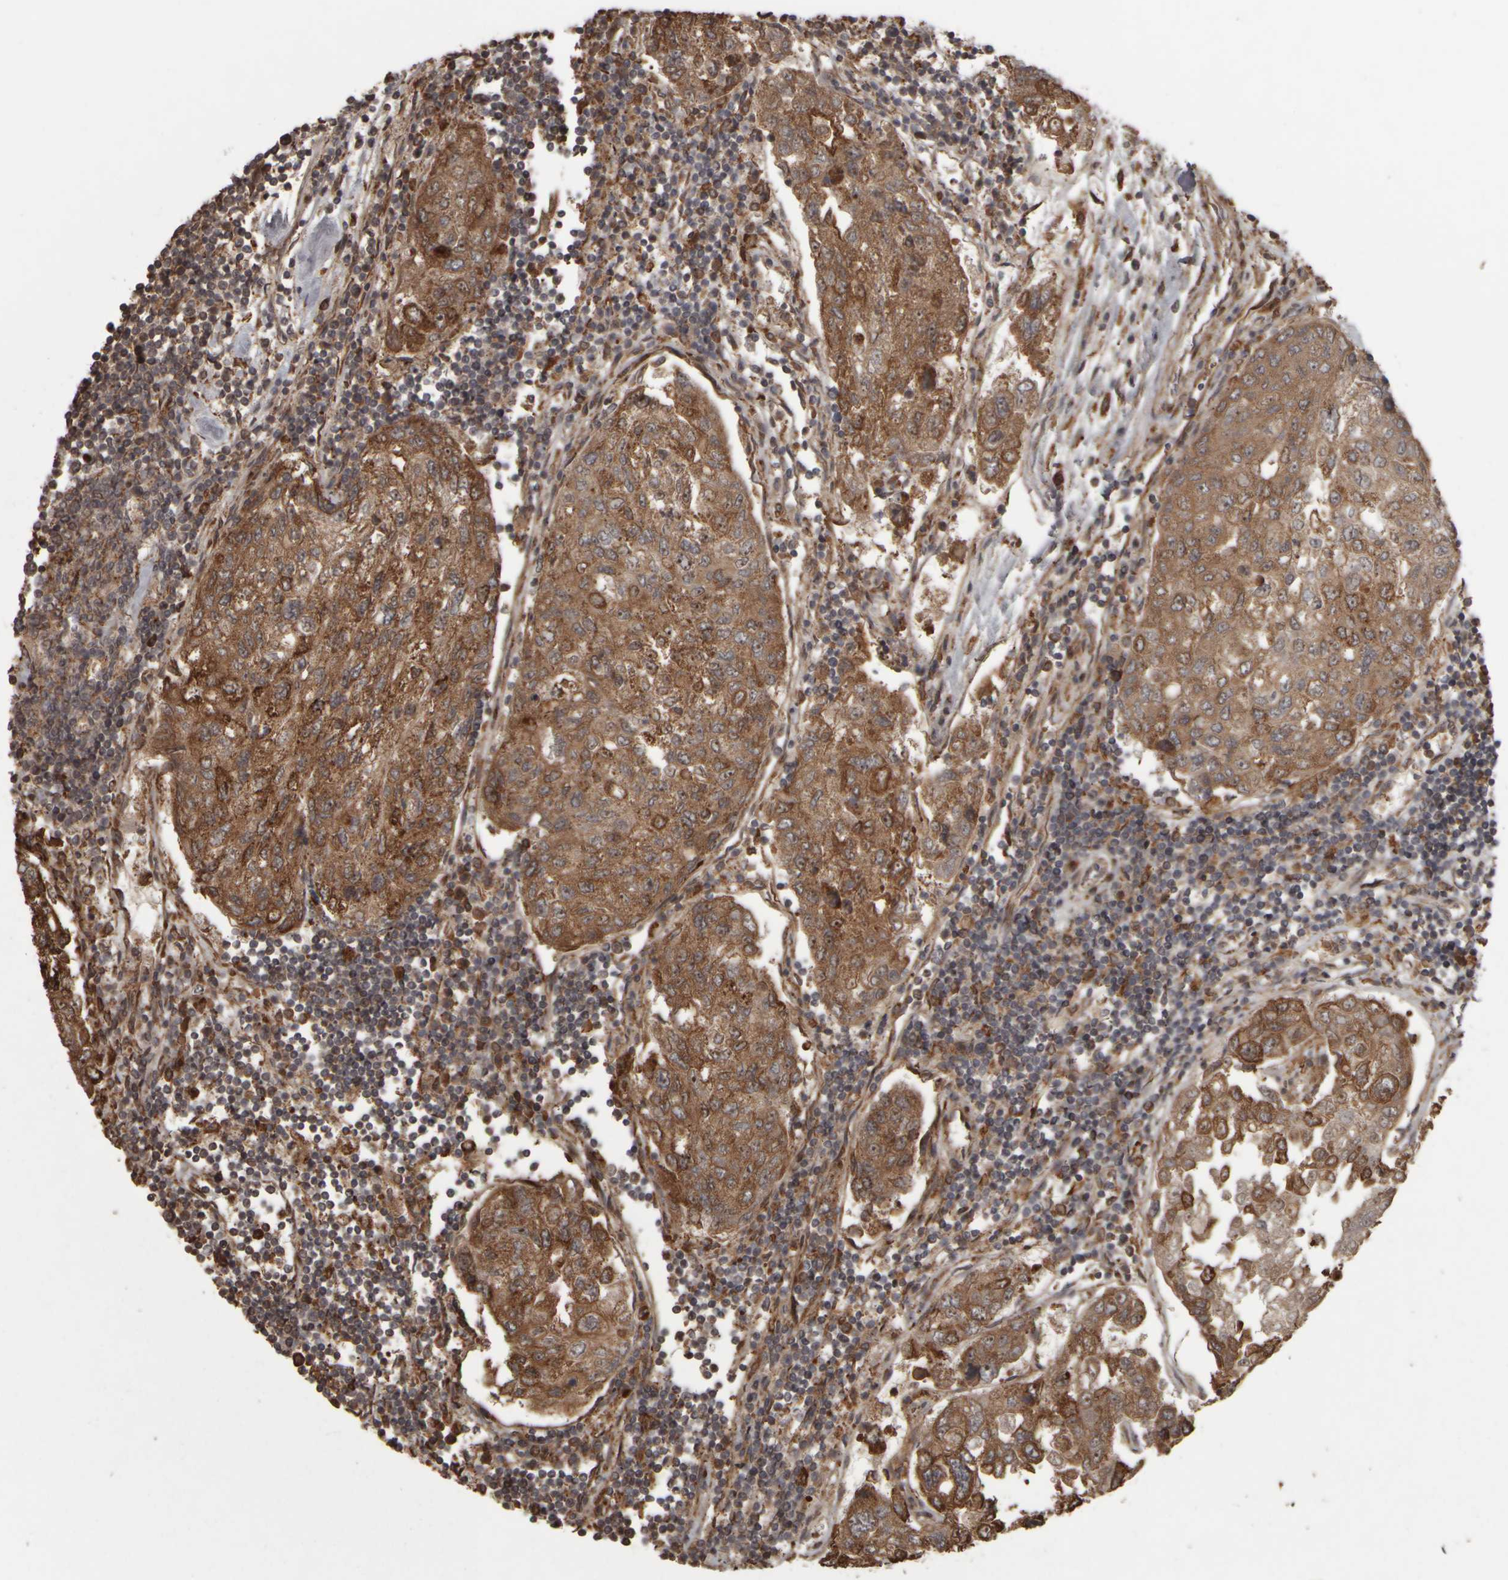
{"staining": {"intensity": "moderate", "quantity": ">75%", "location": "cytoplasmic/membranous"}, "tissue": "urothelial cancer", "cell_type": "Tumor cells", "image_type": "cancer", "snomed": [{"axis": "morphology", "description": "Urothelial carcinoma, High grade"}, {"axis": "topography", "description": "Lymph node"}, {"axis": "topography", "description": "Urinary bladder"}], "caption": "Immunohistochemistry photomicrograph of human urothelial cancer stained for a protein (brown), which shows medium levels of moderate cytoplasmic/membranous staining in about >75% of tumor cells.", "gene": "AGBL3", "patient": {"sex": "male", "age": 51}}